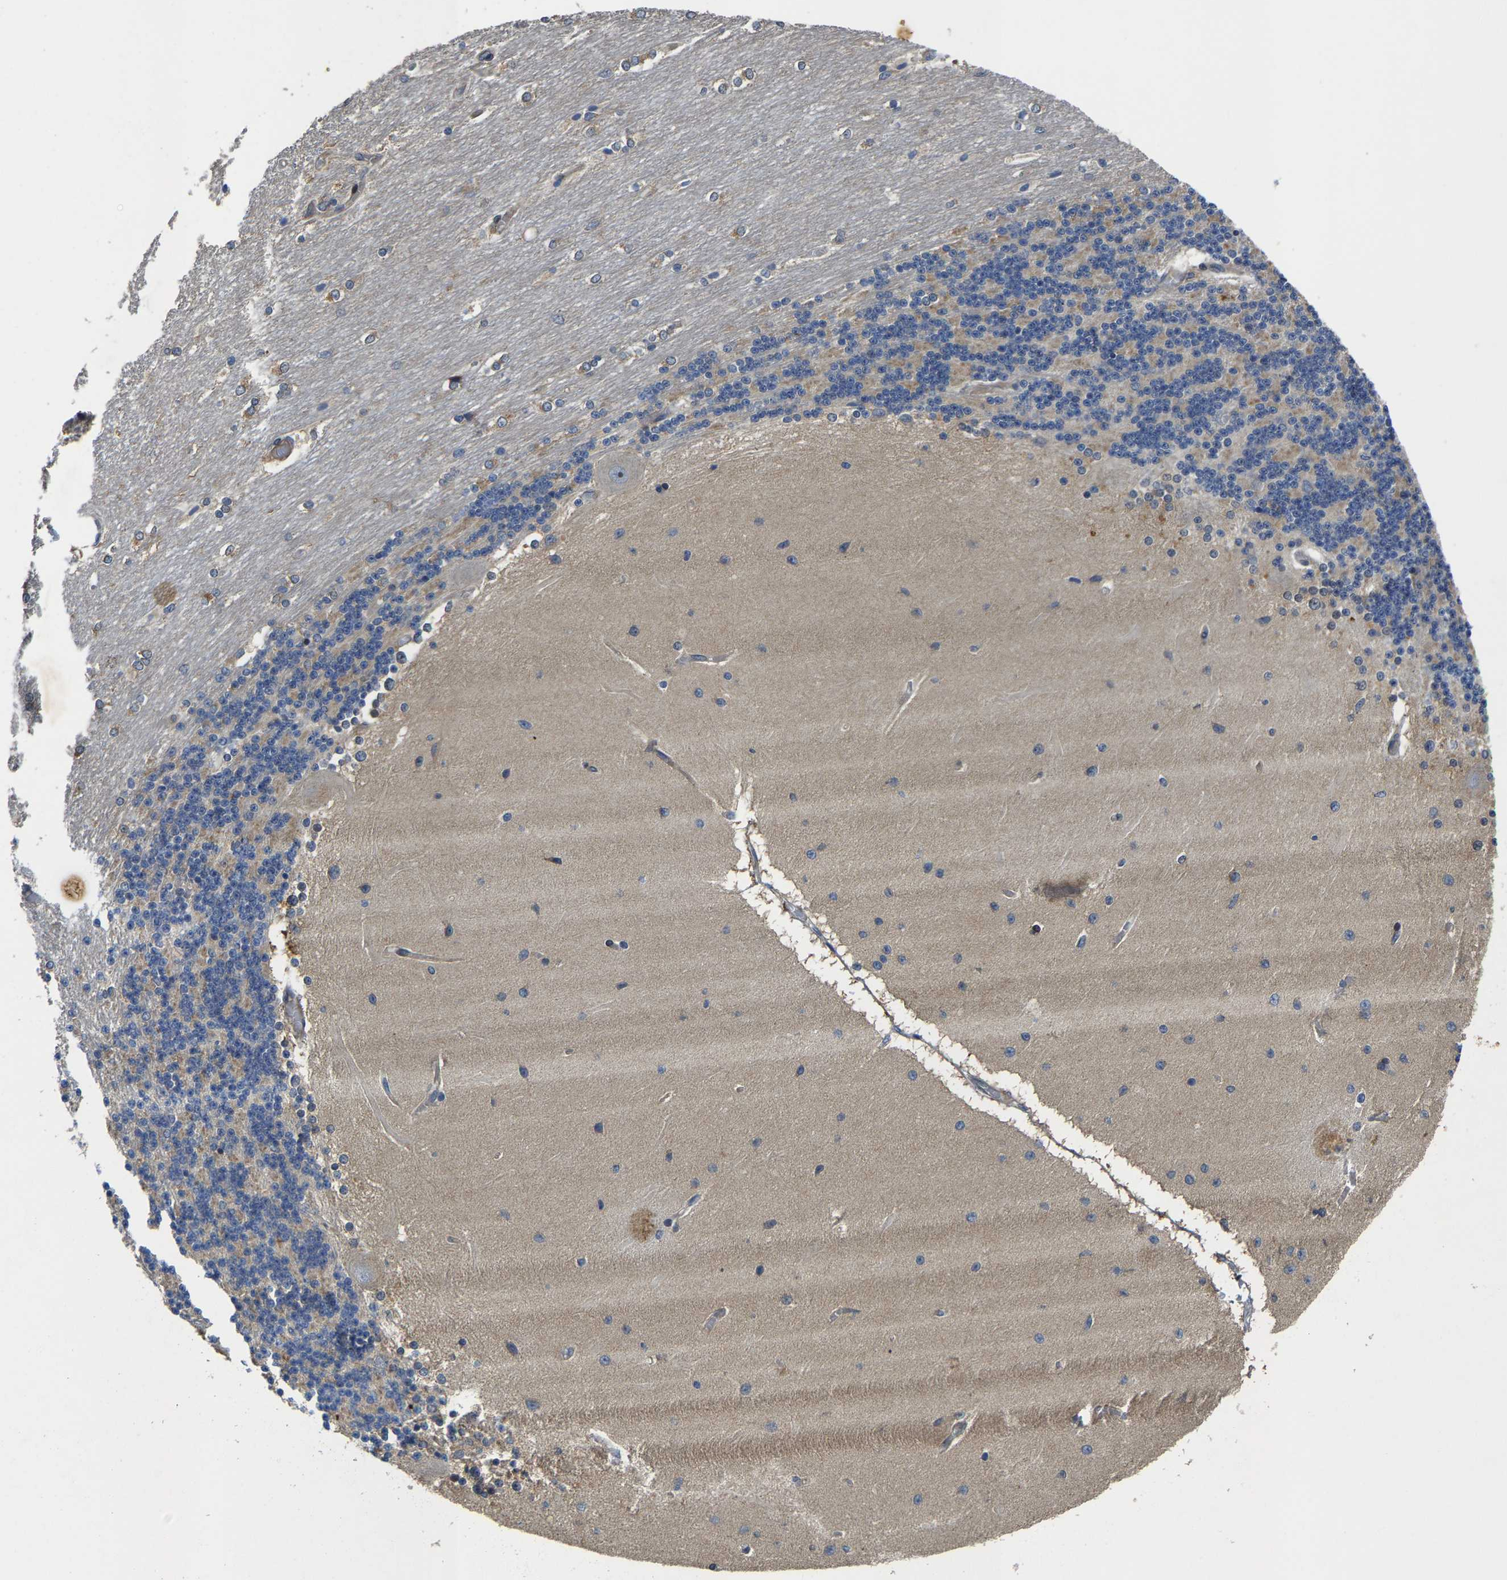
{"staining": {"intensity": "weak", "quantity": "<25%", "location": "cytoplasmic/membranous"}, "tissue": "cerebellum", "cell_type": "Cells in granular layer", "image_type": "normal", "snomed": [{"axis": "morphology", "description": "Normal tissue, NOS"}, {"axis": "topography", "description": "Cerebellum"}], "caption": "Immunohistochemistry image of unremarkable cerebellum: cerebellum stained with DAB reveals no significant protein expression in cells in granular layer. The staining is performed using DAB (3,3'-diaminobenzidine) brown chromogen with nuclei counter-stained in using hematoxylin.", "gene": "AGBL3", "patient": {"sex": "female", "age": 54}}